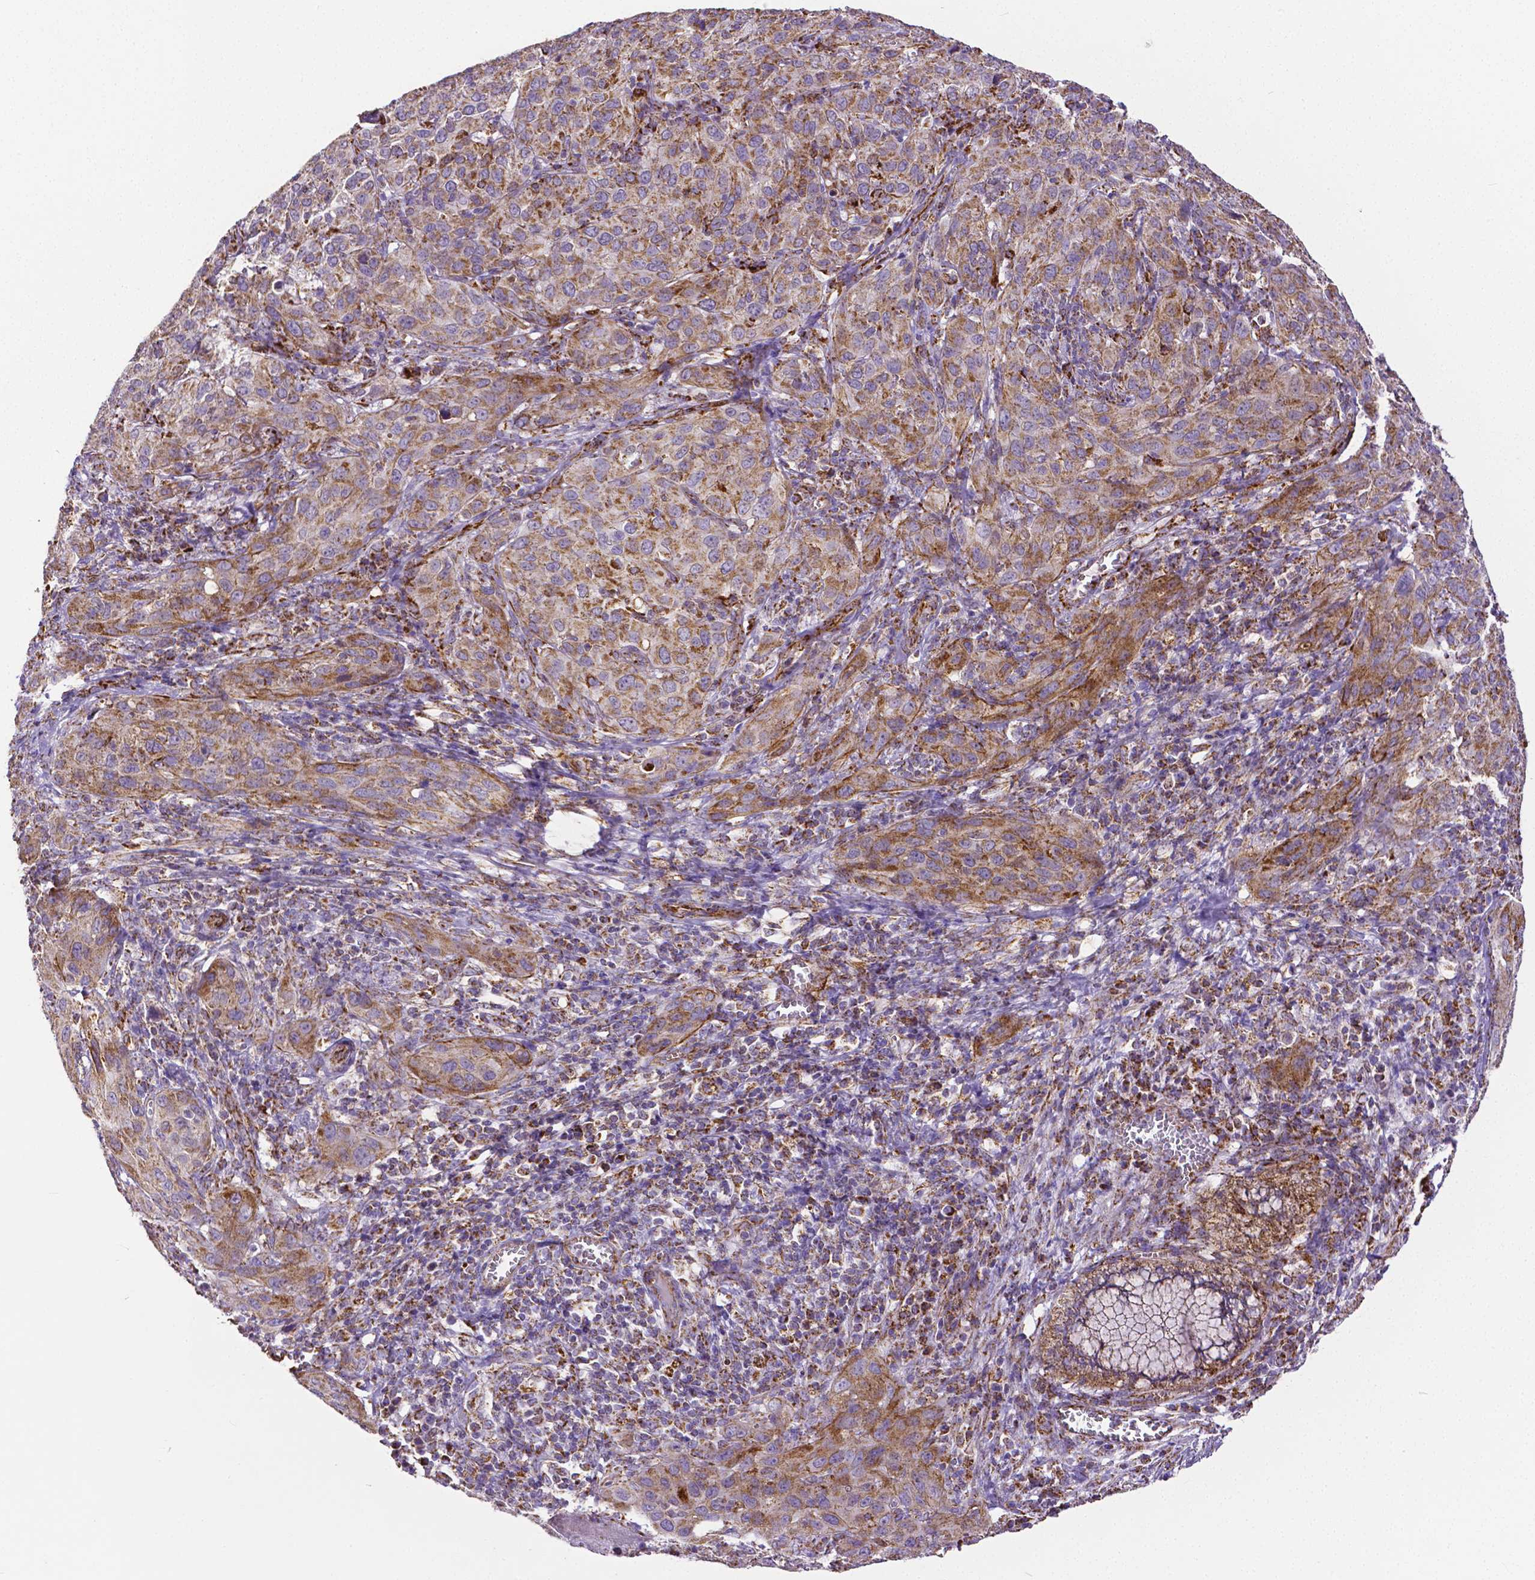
{"staining": {"intensity": "moderate", "quantity": ">75%", "location": "cytoplasmic/membranous"}, "tissue": "cervical cancer", "cell_type": "Tumor cells", "image_type": "cancer", "snomed": [{"axis": "morphology", "description": "Normal tissue, NOS"}, {"axis": "morphology", "description": "Squamous cell carcinoma, NOS"}, {"axis": "topography", "description": "Cervix"}], "caption": "Squamous cell carcinoma (cervical) was stained to show a protein in brown. There is medium levels of moderate cytoplasmic/membranous positivity in about >75% of tumor cells. The staining was performed using DAB to visualize the protein expression in brown, while the nuclei were stained in blue with hematoxylin (Magnification: 20x).", "gene": "MACC1", "patient": {"sex": "female", "age": 51}}